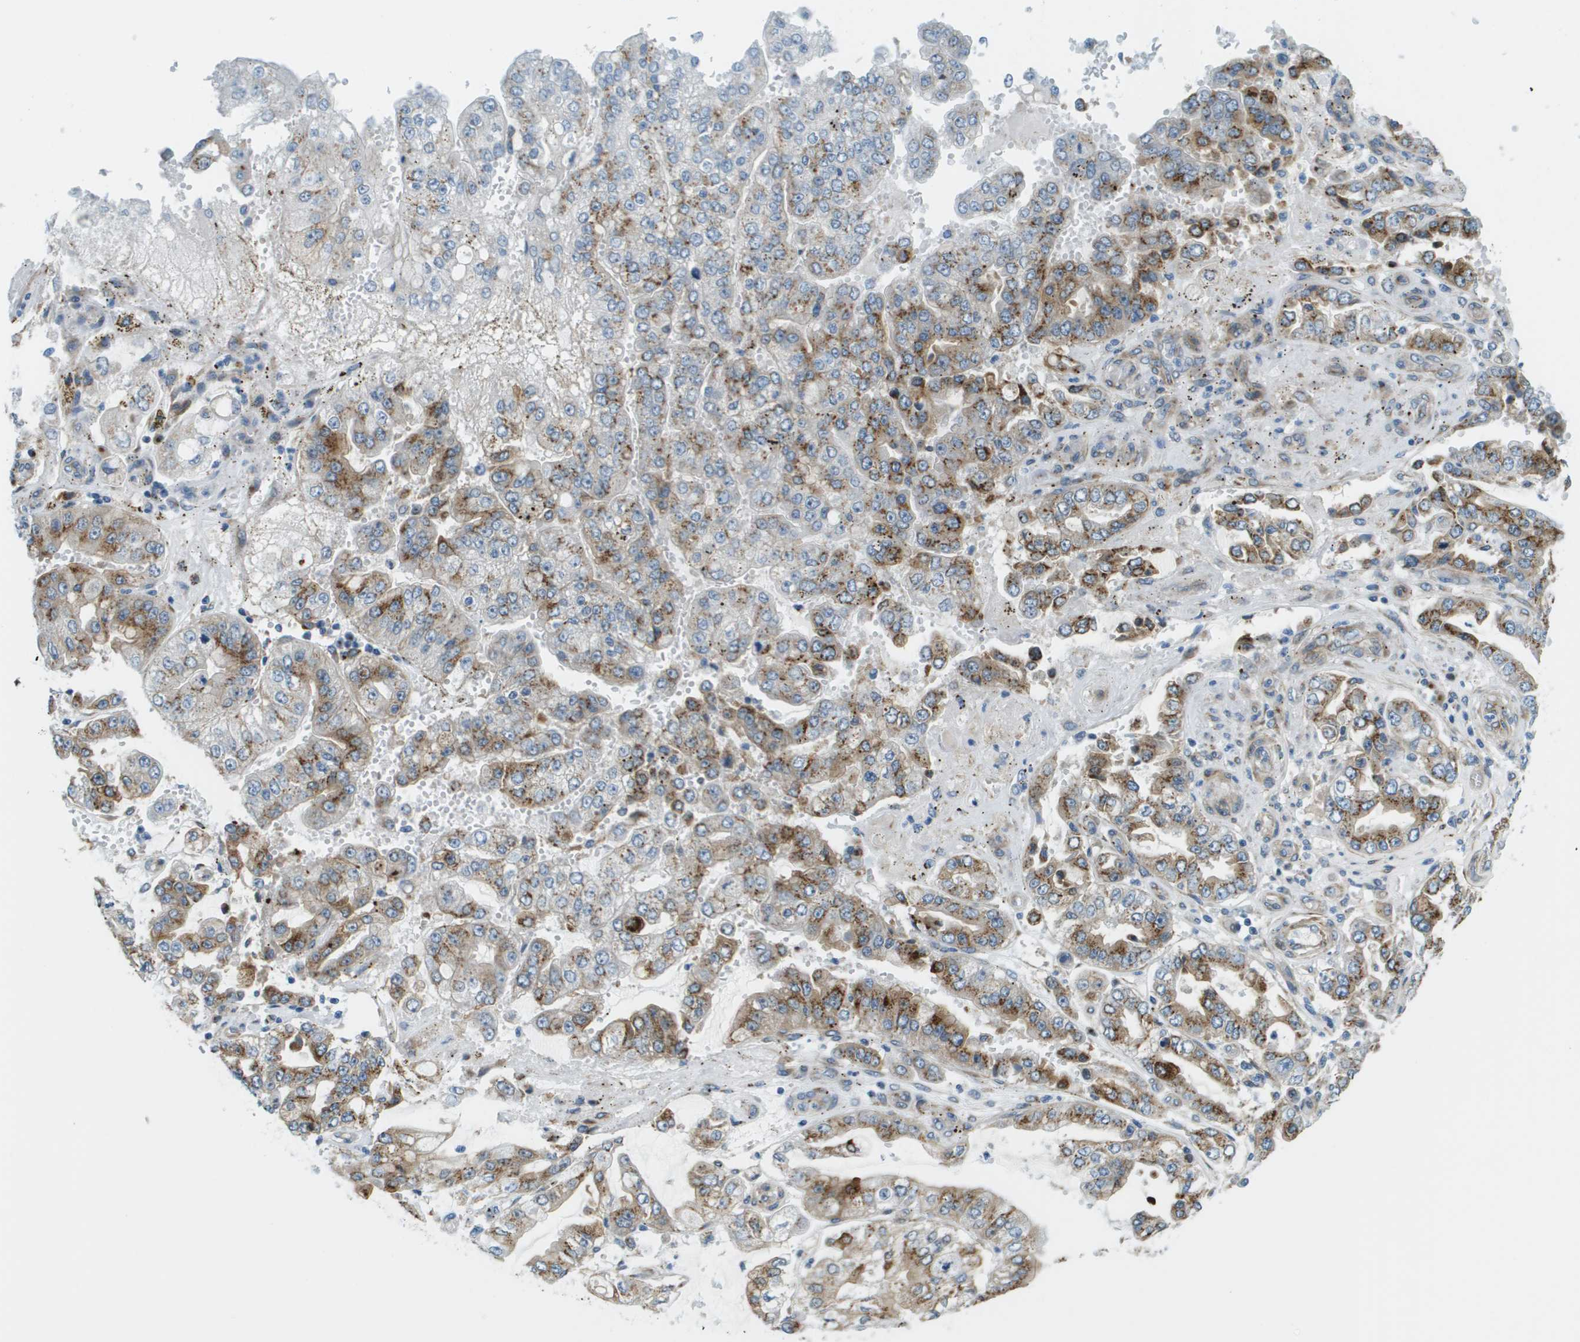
{"staining": {"intensity": "moderate", "quantity": ">75%", "location": "cytoplasmic/membranous"}, "tissue": "stomach cancer", "cell_type": "Tumor cells", "image_type": "cancer", "snomed": [{"axis": "morphology", "description": "Adenocarcinoma, NOS"}, {"axis": "topography", "description": "Stomach"}], "caption": "Immunohistochemistry (IHC) histopathology image of human stomach cancer (adenocarcinoma) stained for a protein (brown), which exhibits medium levels of moderate cytoplasmic/membranous expression in about >75% of tumor cells.", "gene": "ACBD3", "patient": {"sex": "male", "age": 76}}